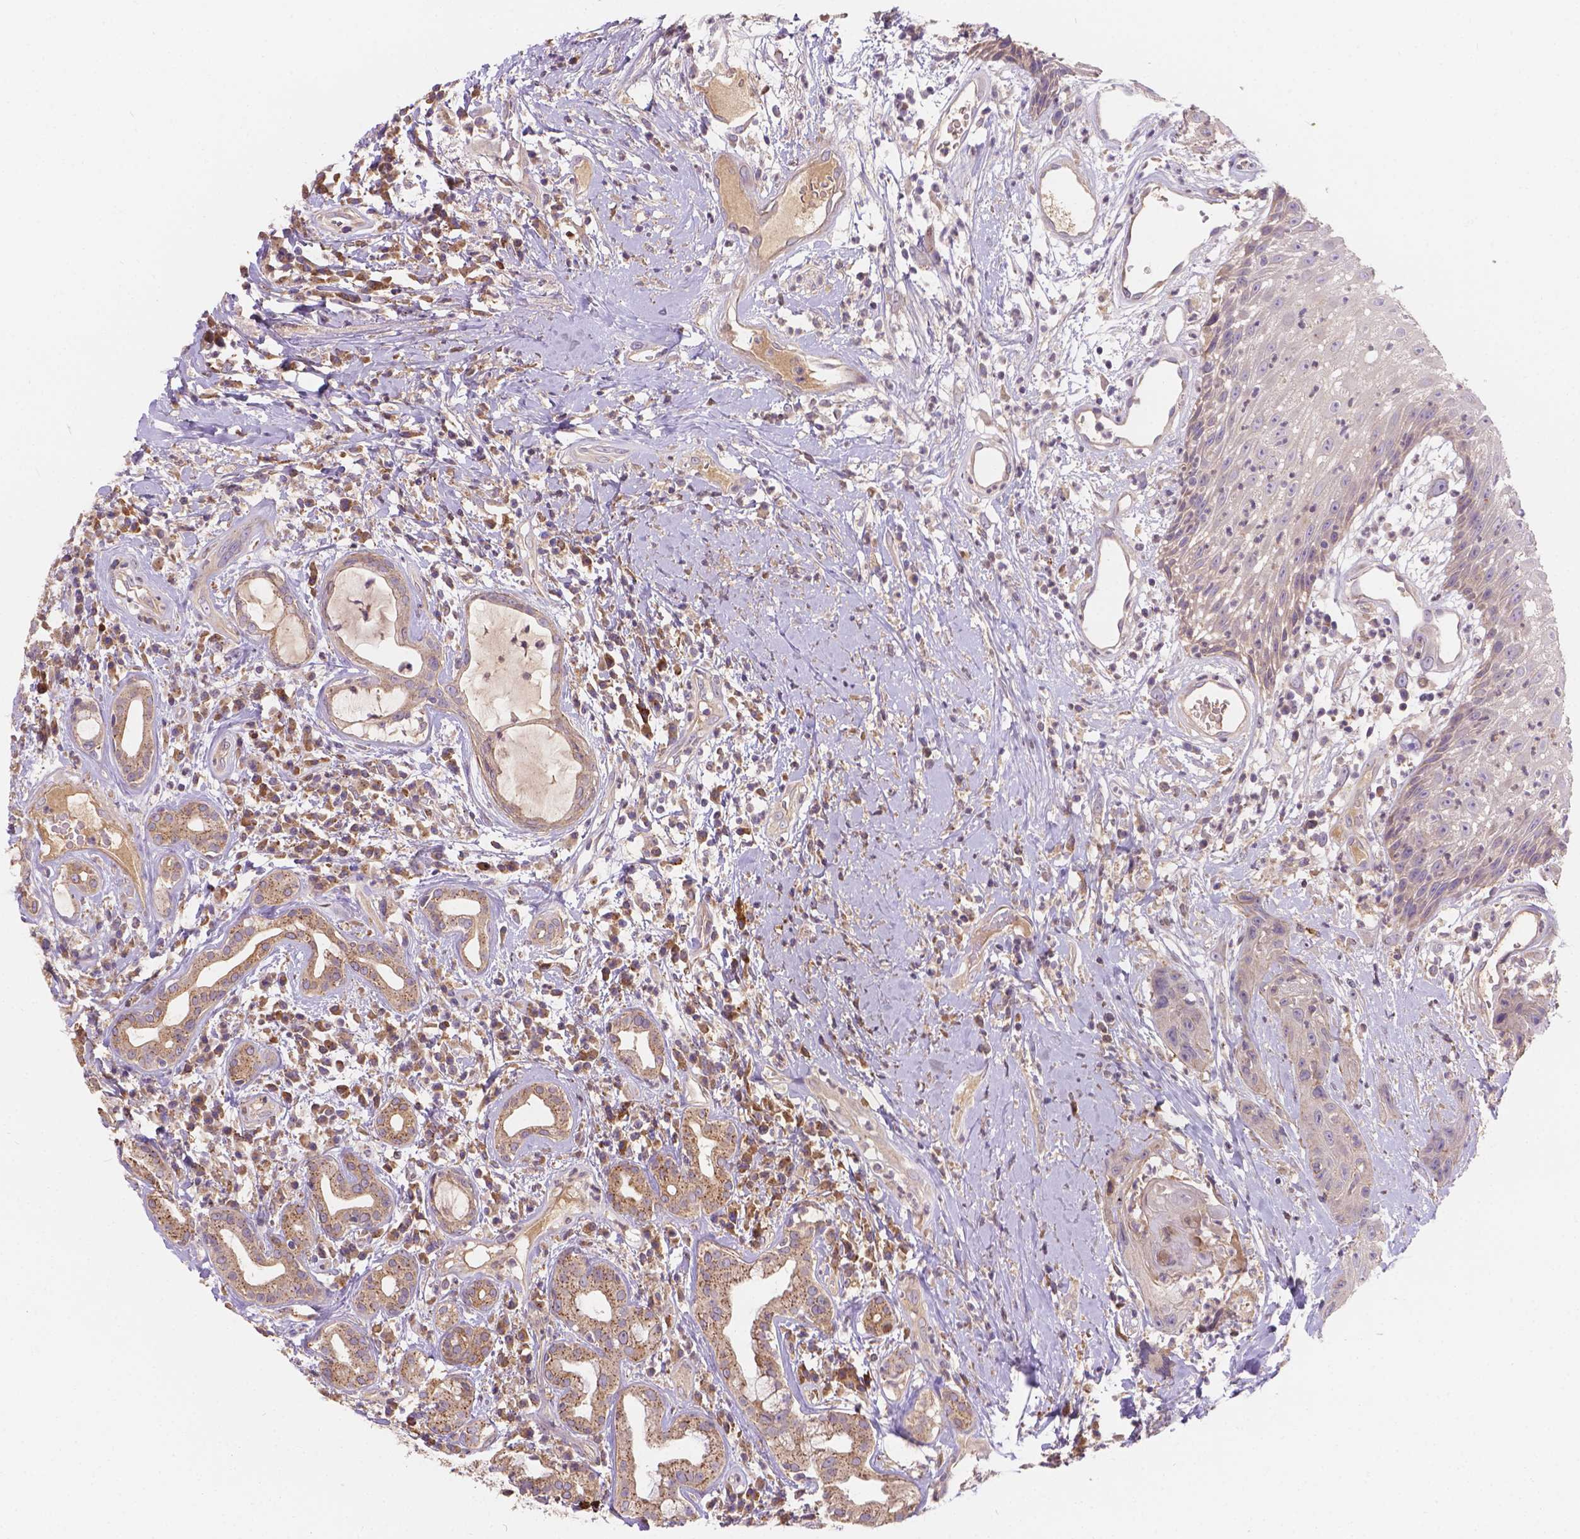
{"staining": {"intensity": "negative", "quantity": "none", "location": "none"}, "tissue": "head and neck cancer", "cell_type": "Tumor cells", "image_type": "cancer", "snomed": [{"axis": "morphology", "description": "Squamous cell carcinoma, NOS"}, {"axis": "topography", "description": "Head-Neck"}], "caption": "This is a micrograph of IHC staining of squamous cell carcinoma (head and neck), which shows no expression in tumor cells.", "gene": "CDK10", "patient": {"sex": "male", "age": 57}}